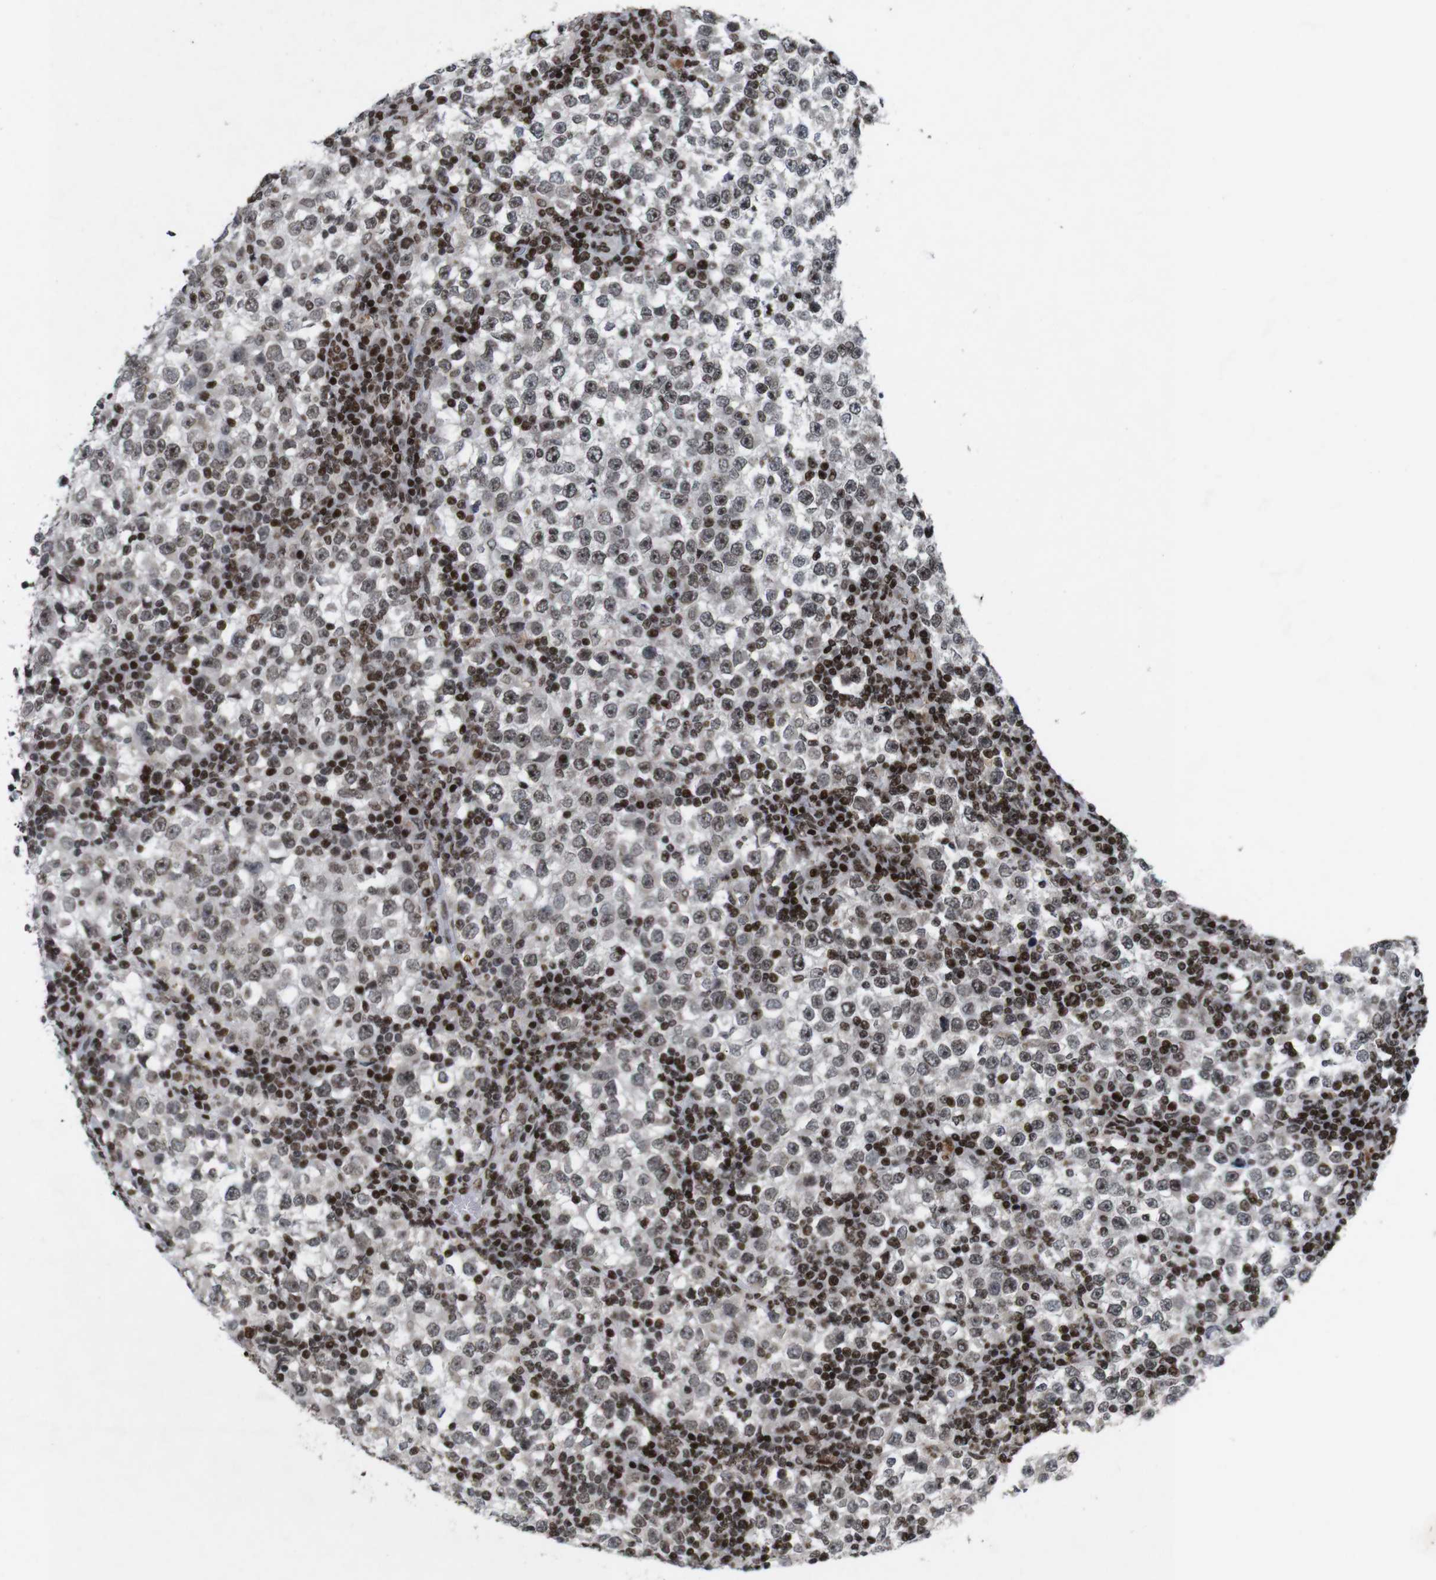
{"staining": {"intensity": "weak", "quantity": "25%-75%", "location": "nuclear"}, "tissue": "testis cancer", "cell_type": "Tumor cells", "image_type": "cancer", "snomed": [{"axis": "morphology", "description": "Seminoma, NOS"}, {"axis": "topography", "description": "Testis"}], "caption": "A photomicrograph of human testis cancer stained for a protein displays weak nuclear brown staining in tumor cells. The staining is performed using DAB (3,3'-diaminobenzidine) brown chromogen to label protein expression. The nuclei are counter-stained blue using hematoxylin.", "gene": "MAGEH1", "patient": {"sex": "male", "age": 65}}